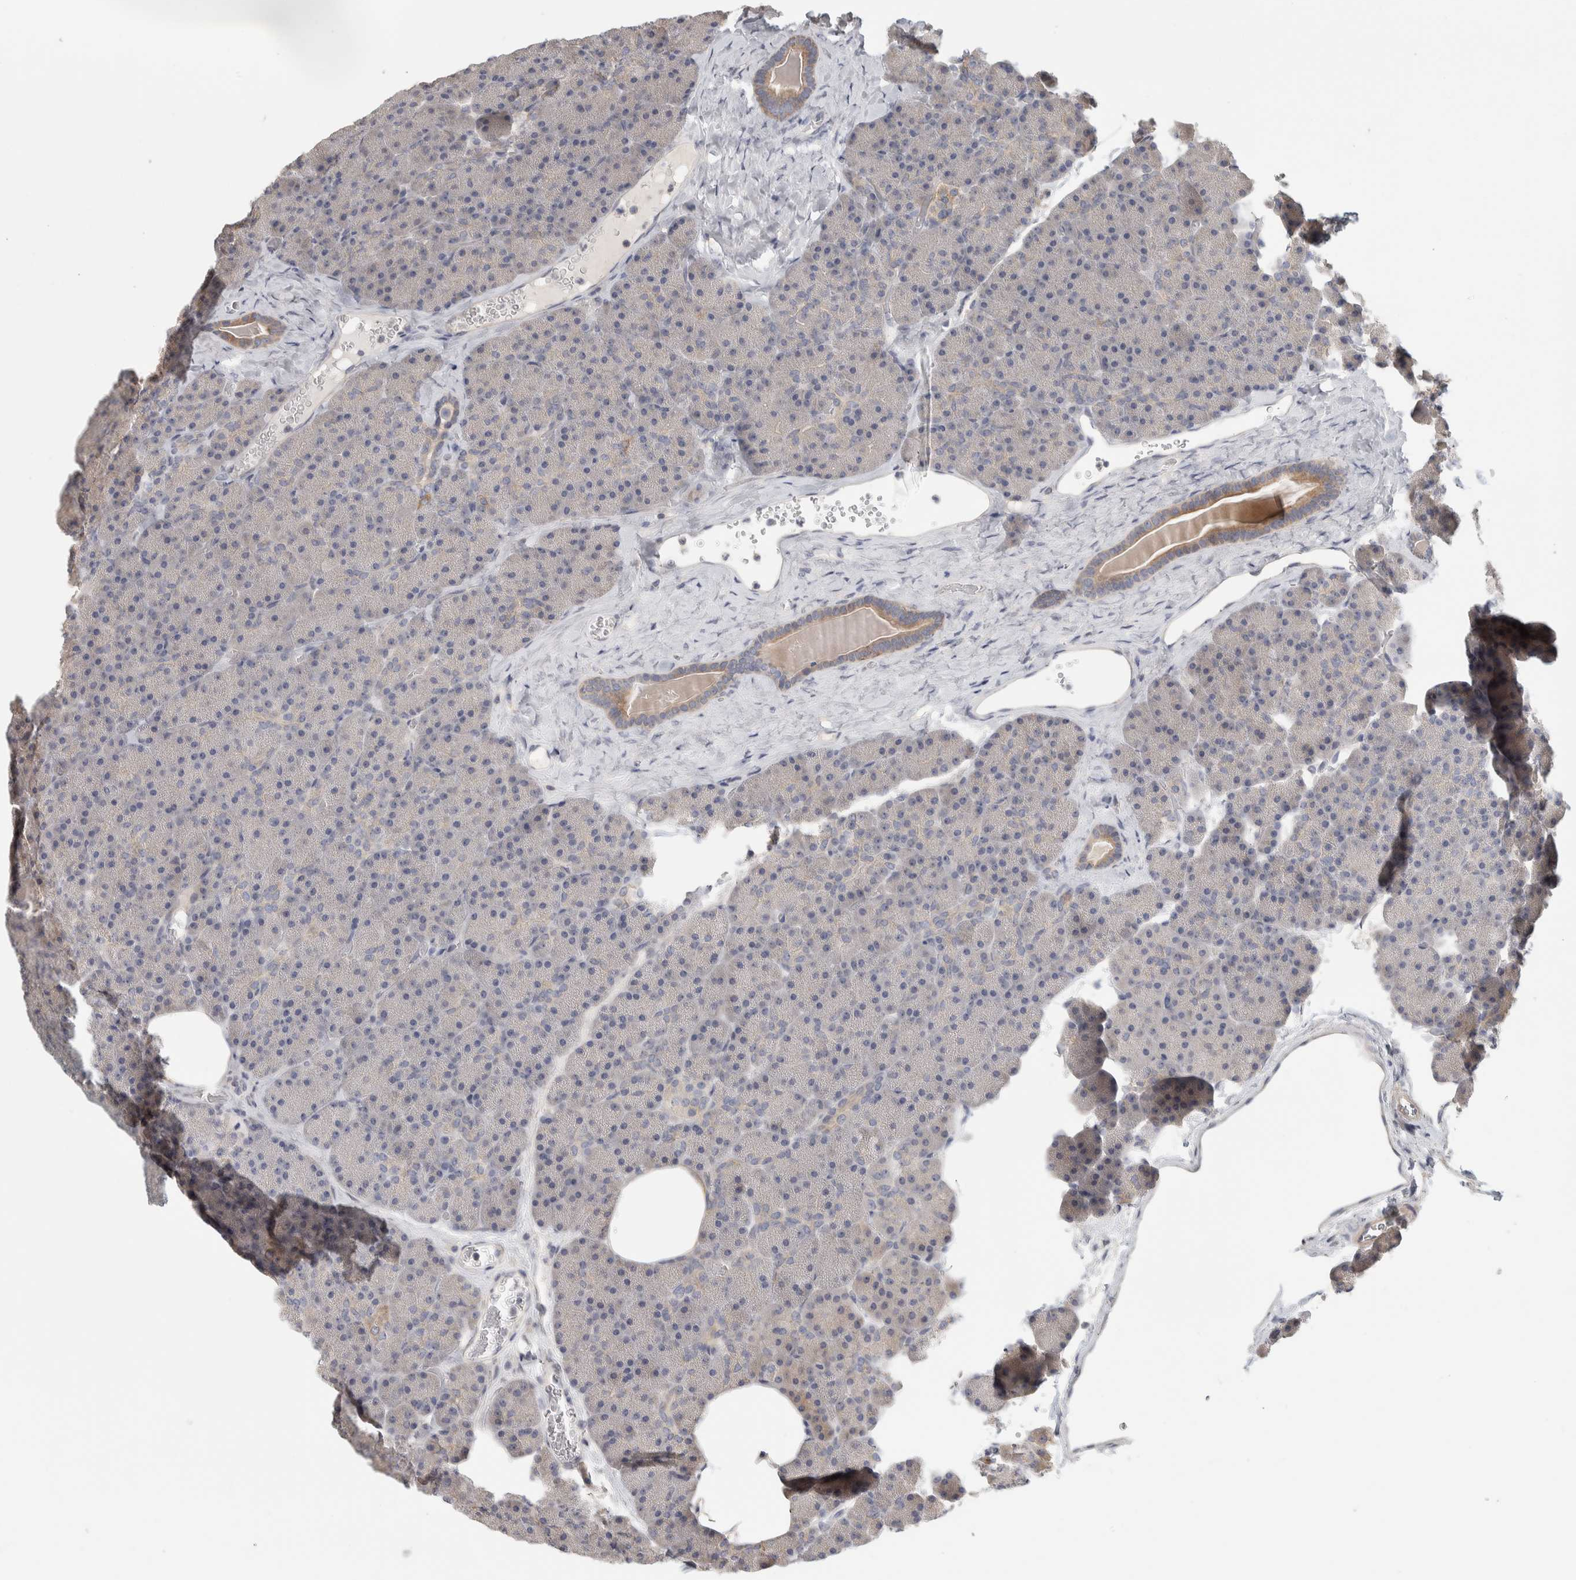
{"staining": {"intensity": "weak", "quantity": "<25%", "location": "cytoplasmic/membranous"}, "tissue": "pancreas", "cell_type": "Exocrine glandular cells", "image_type": "normal", "snomed": [{"axis": "morphology", "description": "Normal tissue, NOS"}, {"axis": "morphology", "description": "Carcinoid, malignant, NOS"}, {"axis": "topography", "description": "Pancreas"}], "caption": "Immunohistochemistry of unremarkable pancreas demonstrates no expression in exocrine glandular cells. The staining was performed using DAB to visualize the protein expression in brown, while the nuclei were stained in blue with hematoxylin (Magnification: 20x).", "gene": "DCXR", "patient": {"sex": "female", "age": 35}}